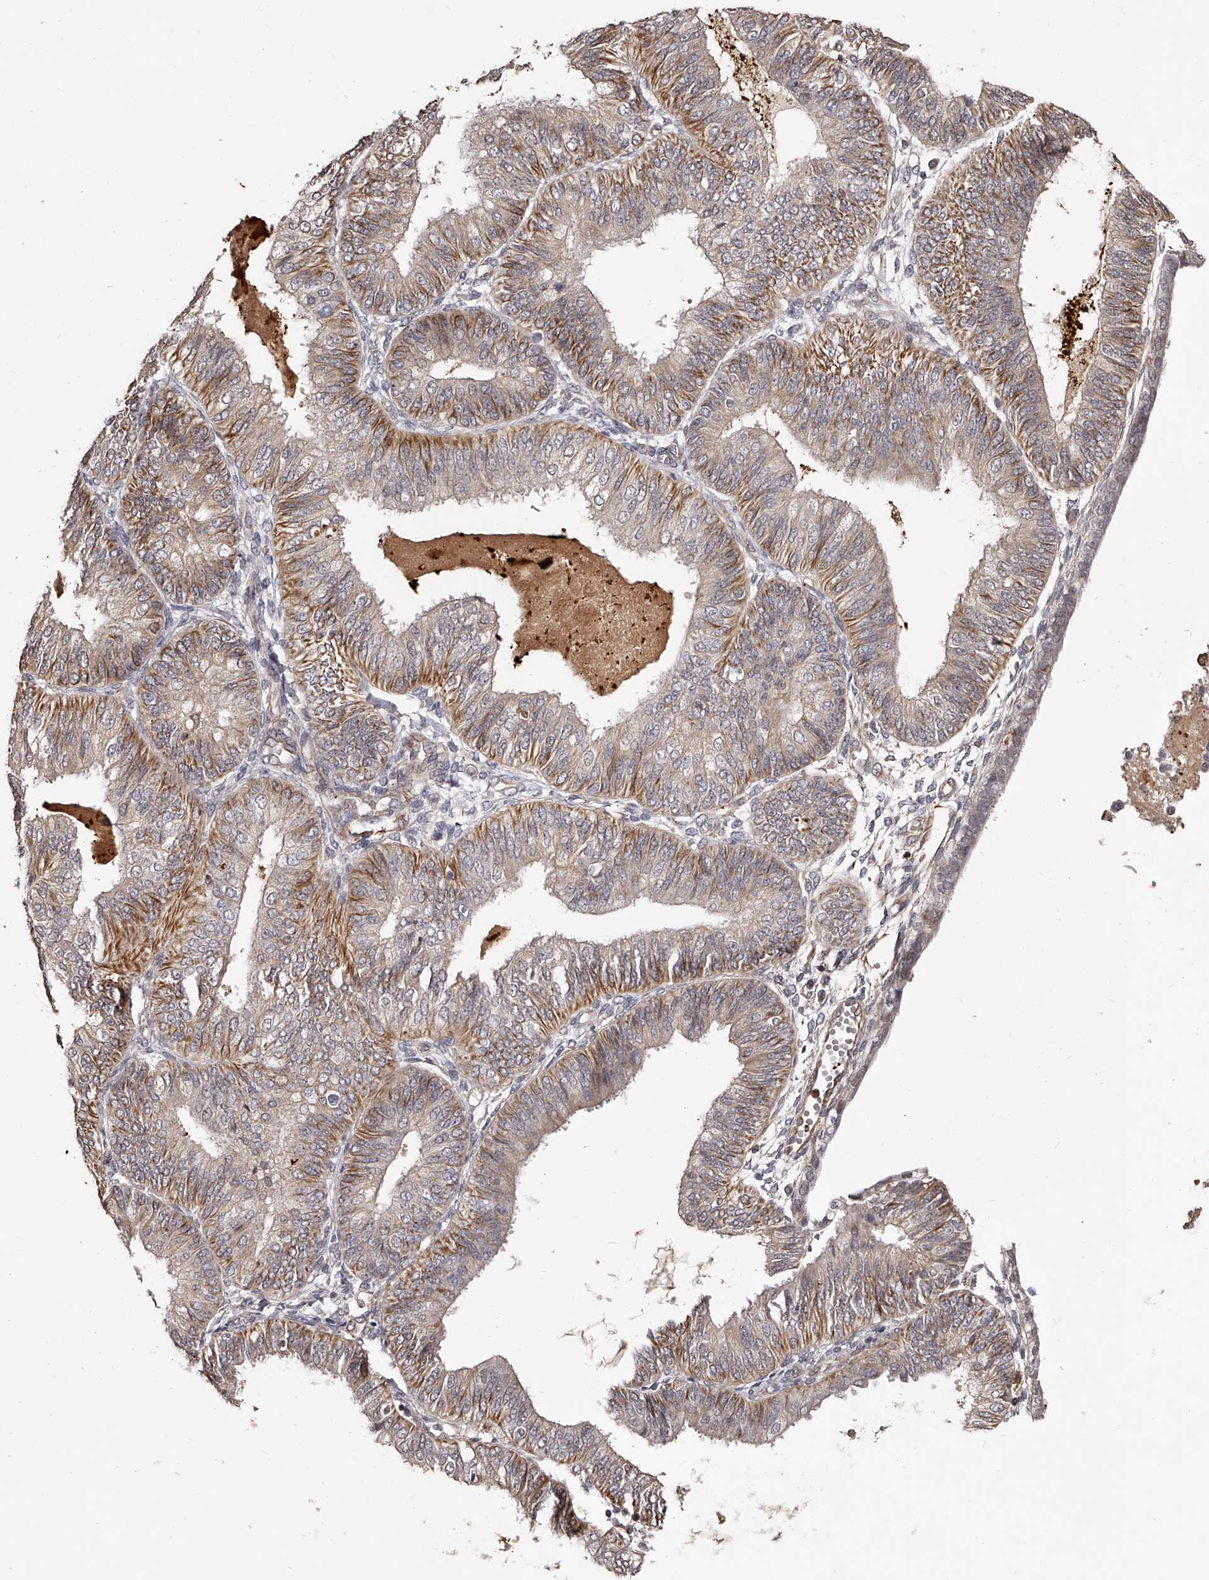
{"staining": {"intensity": "moderate", "quantity": "25%-75%", "location": "cytoplasmic/membranous"}, "tissue": "endometrial cancer", "cell_type": "Tumor cells", "image_type": "cancer", "snomed": [{"axis": "morphology", "description": "Adenocarcinoma, NOS"}, {"axis": "topography", "description": "Endometrium"}], "caption": "An image showing moderate cytoplasmic/membranous expression in about 25%-75% of tumor cells in endometrial cancer, as visualized by brown immunohistochemical staining.", "gene": "URGCP", "patient": {"sex": "female", "age": 58}}